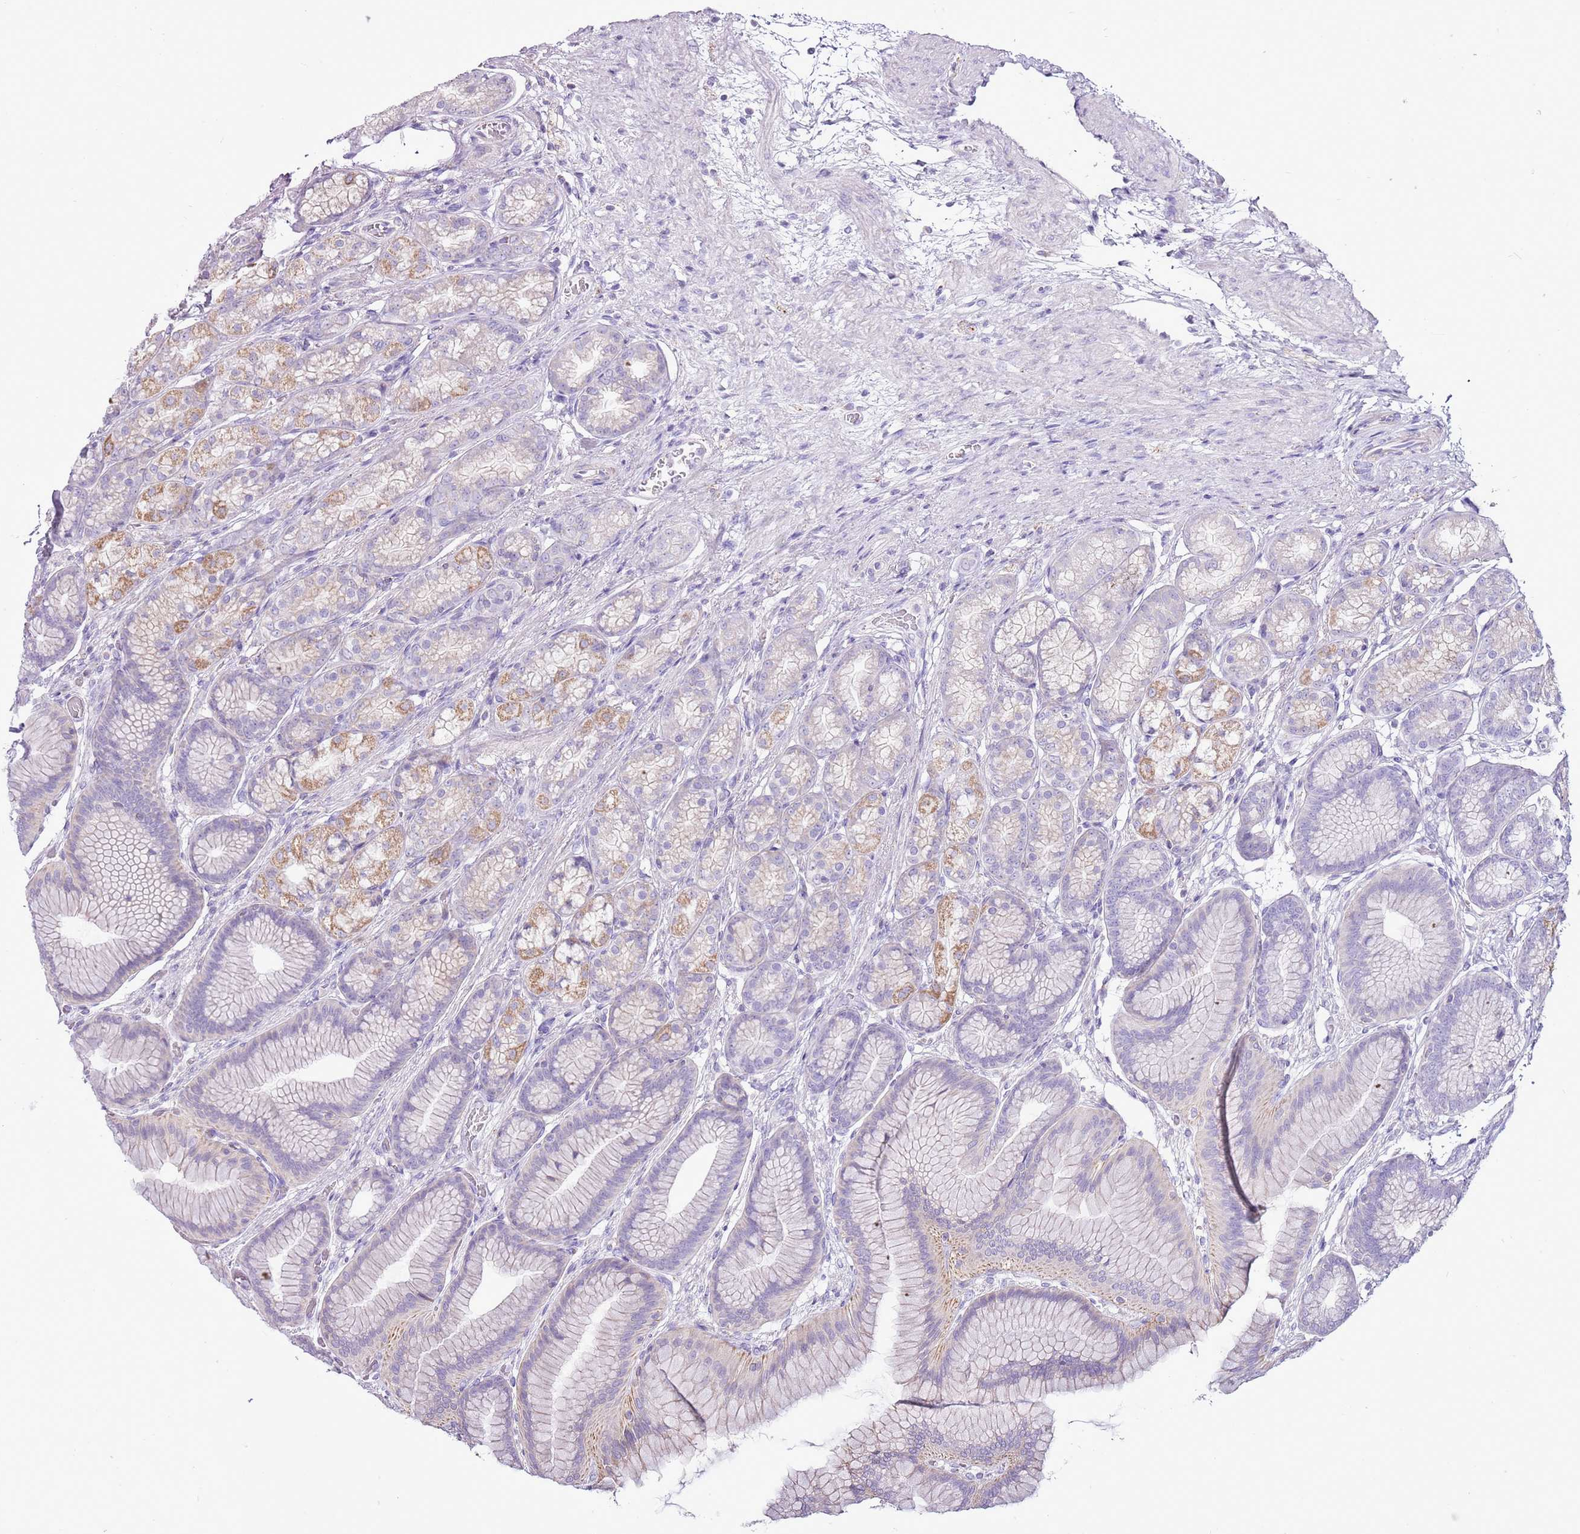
{"staining": {"intensity": "moderate", "quantity": "<25%", "location": "cytoplasmic/membranous"}, "tissue": "stomach", "cell_type": "Glandular cells", "image_type": "normal", "snomed": [{"axis": "morphology", "description": "Normal tissue, NOS"}, {"axis": "morphology", "description": "Adenocarcinoma, NOS"}, {"axis": "morphology", "description": "Adenocarcinoma, High grade"}, {"axis": "topography", "description": "Stomach, upper"}, {"axis": "topography", "description": "Stomach"}], "caption": "IHC photomicrograph of normal stomach: stomach stained using IHC shows low levels of moderate protein expression localized specifically in the cytoplasmic/membranous of glandular cells, appearing as a cytoplasmic/membranous brown color.", "gene": "SLC23A1", "patient": {"sex": "female", "age": 65}}